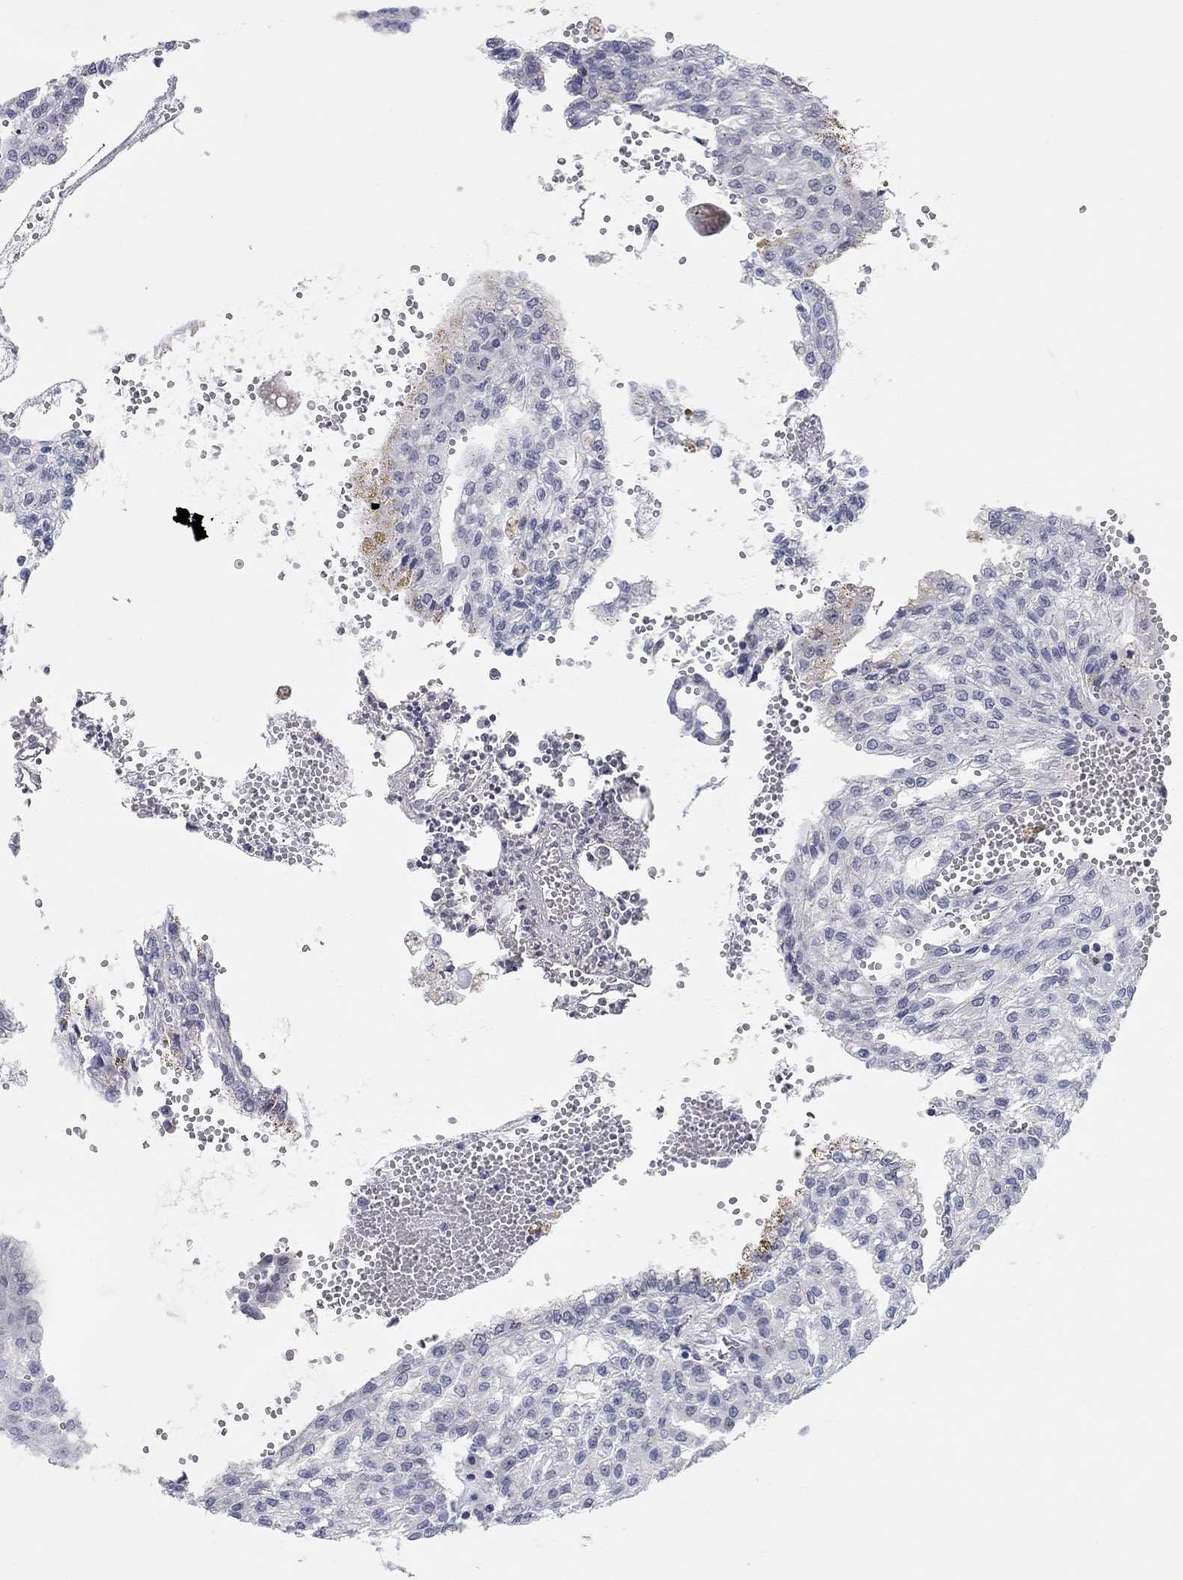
{"staining": {"intensity": "negative", "quantity": "none", "location": "none"}, "tissue": "renal cancer", "cell_type": "Tumor cells", "image_type": "cancer", "snomed": [{"axis": "morphology", "description": "Adenocarcinoma, NOS"}, {"axis": "topography", "description": "Kidney"}], "caption": "Immunohistochemistry (IHC) photomicrograph of neoplastic tissue: human renal adenocarcinoma stained with DAB displays no significant protein positivity in tumor cells. (Stains: DAB IHC with hematoxylin counter stain, Microscopy: brightfield microscopy at high magnification).", "gene": "WASF3", "patient": {"sex": "male", "age": 63}}